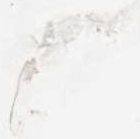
{"staining": {"intensity": "negative", "quantity": "none", "location": "none"}, "tissue": "urothelial cancer", "cell_type": "Tumor cells", "image_type": "cancer", "snomed": [{"axis": "morphology", "description": "Urothelial carcinoma, Low grade"}, {"axis": "topography", "description": "Urinary bladder"}], "caption": "IHC histopathology image of neoplastic tissue: human urothelial cancer stained with DAB reveals no significant protein staining in tumor cells.", "gene": "TXNDC15", "patient": {"sex": "male", "age": 78}}